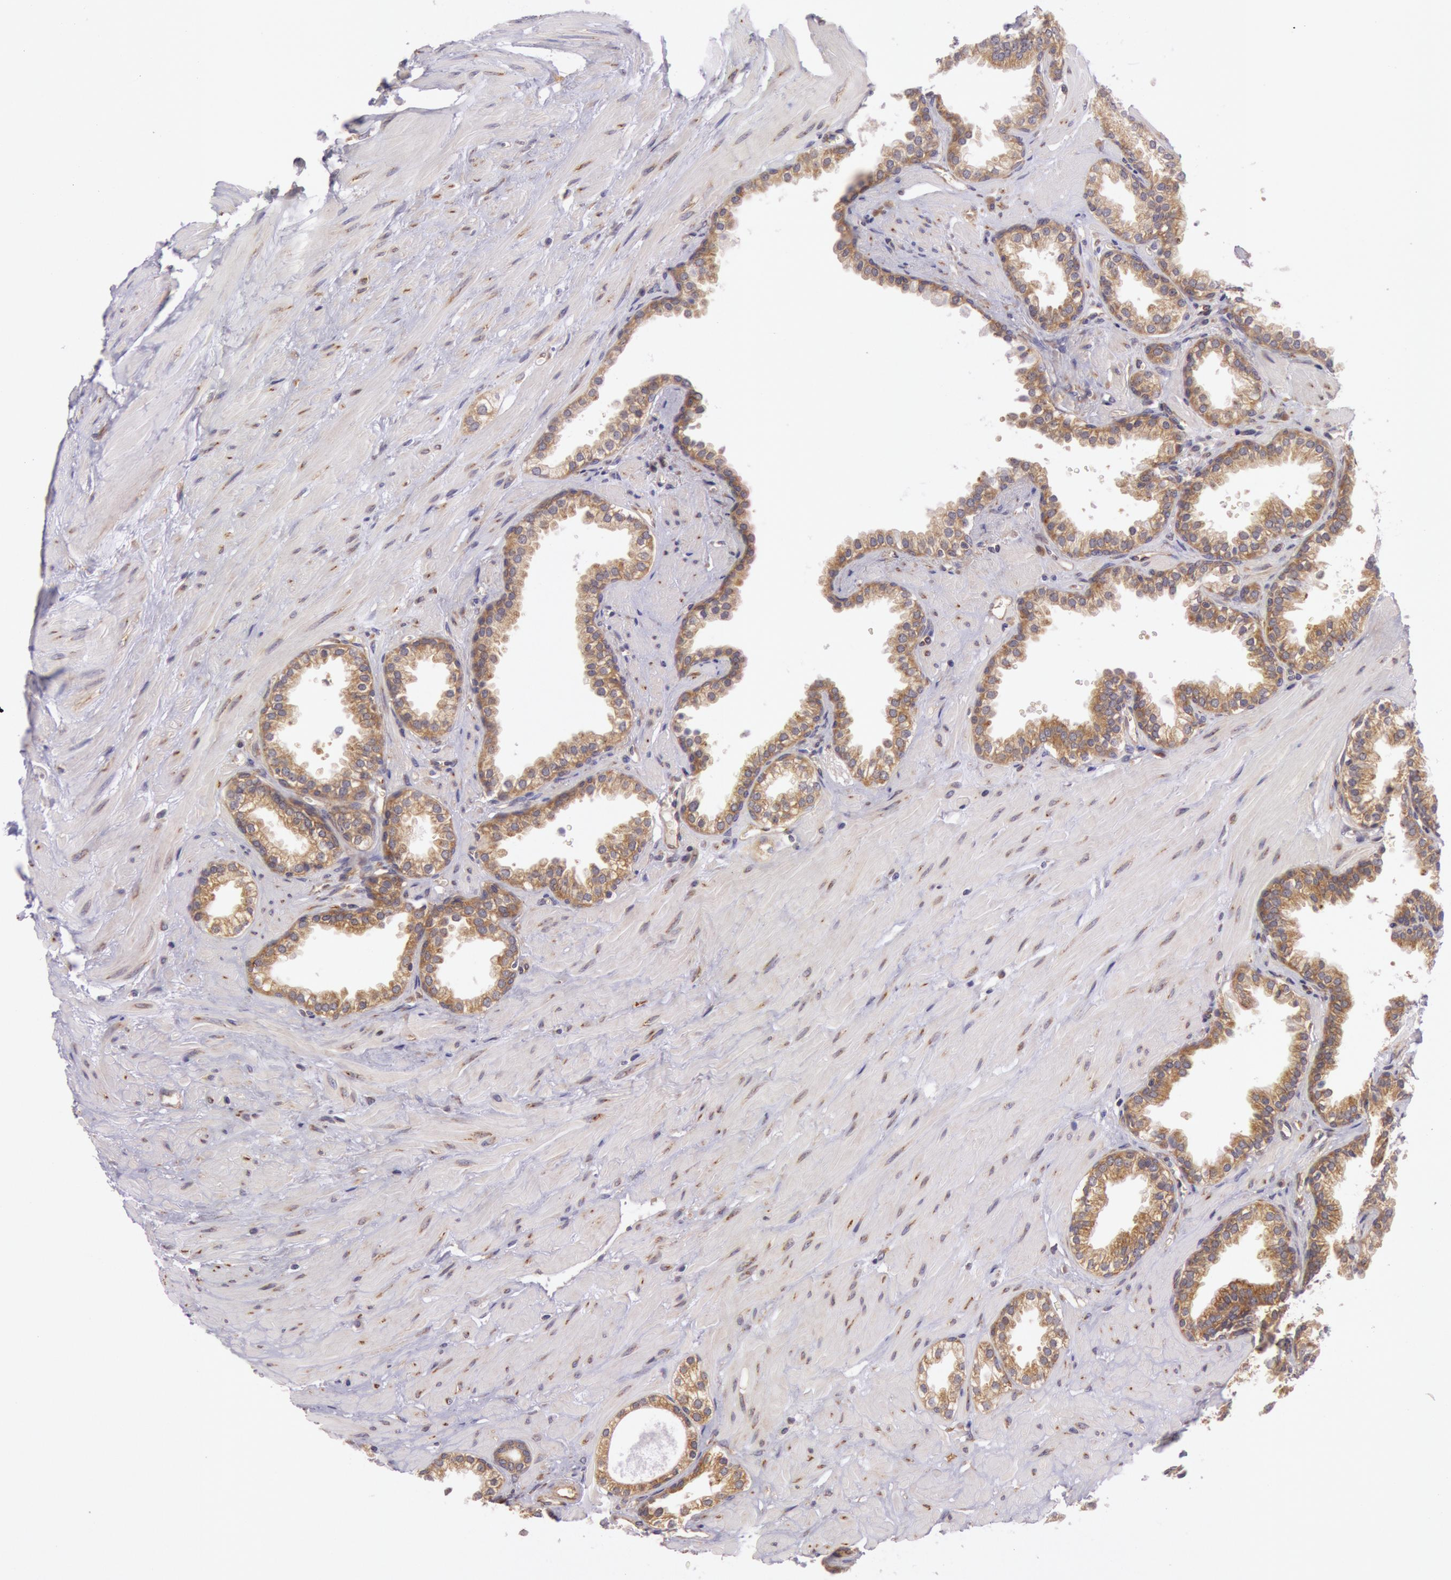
{"staining": {"intensity": "moderate", "quantity": ">75%", "location": "cytoplasmic/membranous"}, "tissue": "prostate", "cell_type": "Glandular cells", "image_type": "normal", "snomed": [{"axis": "morphology", "description": "Normal tissue, NOS"}, {"axis": "topography", "description": "Prostate"}], "caption": "This image reveals immunohistochemistry (IHC) staining of benign human prostate, with medium moderate cytoplasmic/membranous expression in about >75% of glandular cells.", "gene": "CHUK", "patient": {"sex": "male", "age": 64}}